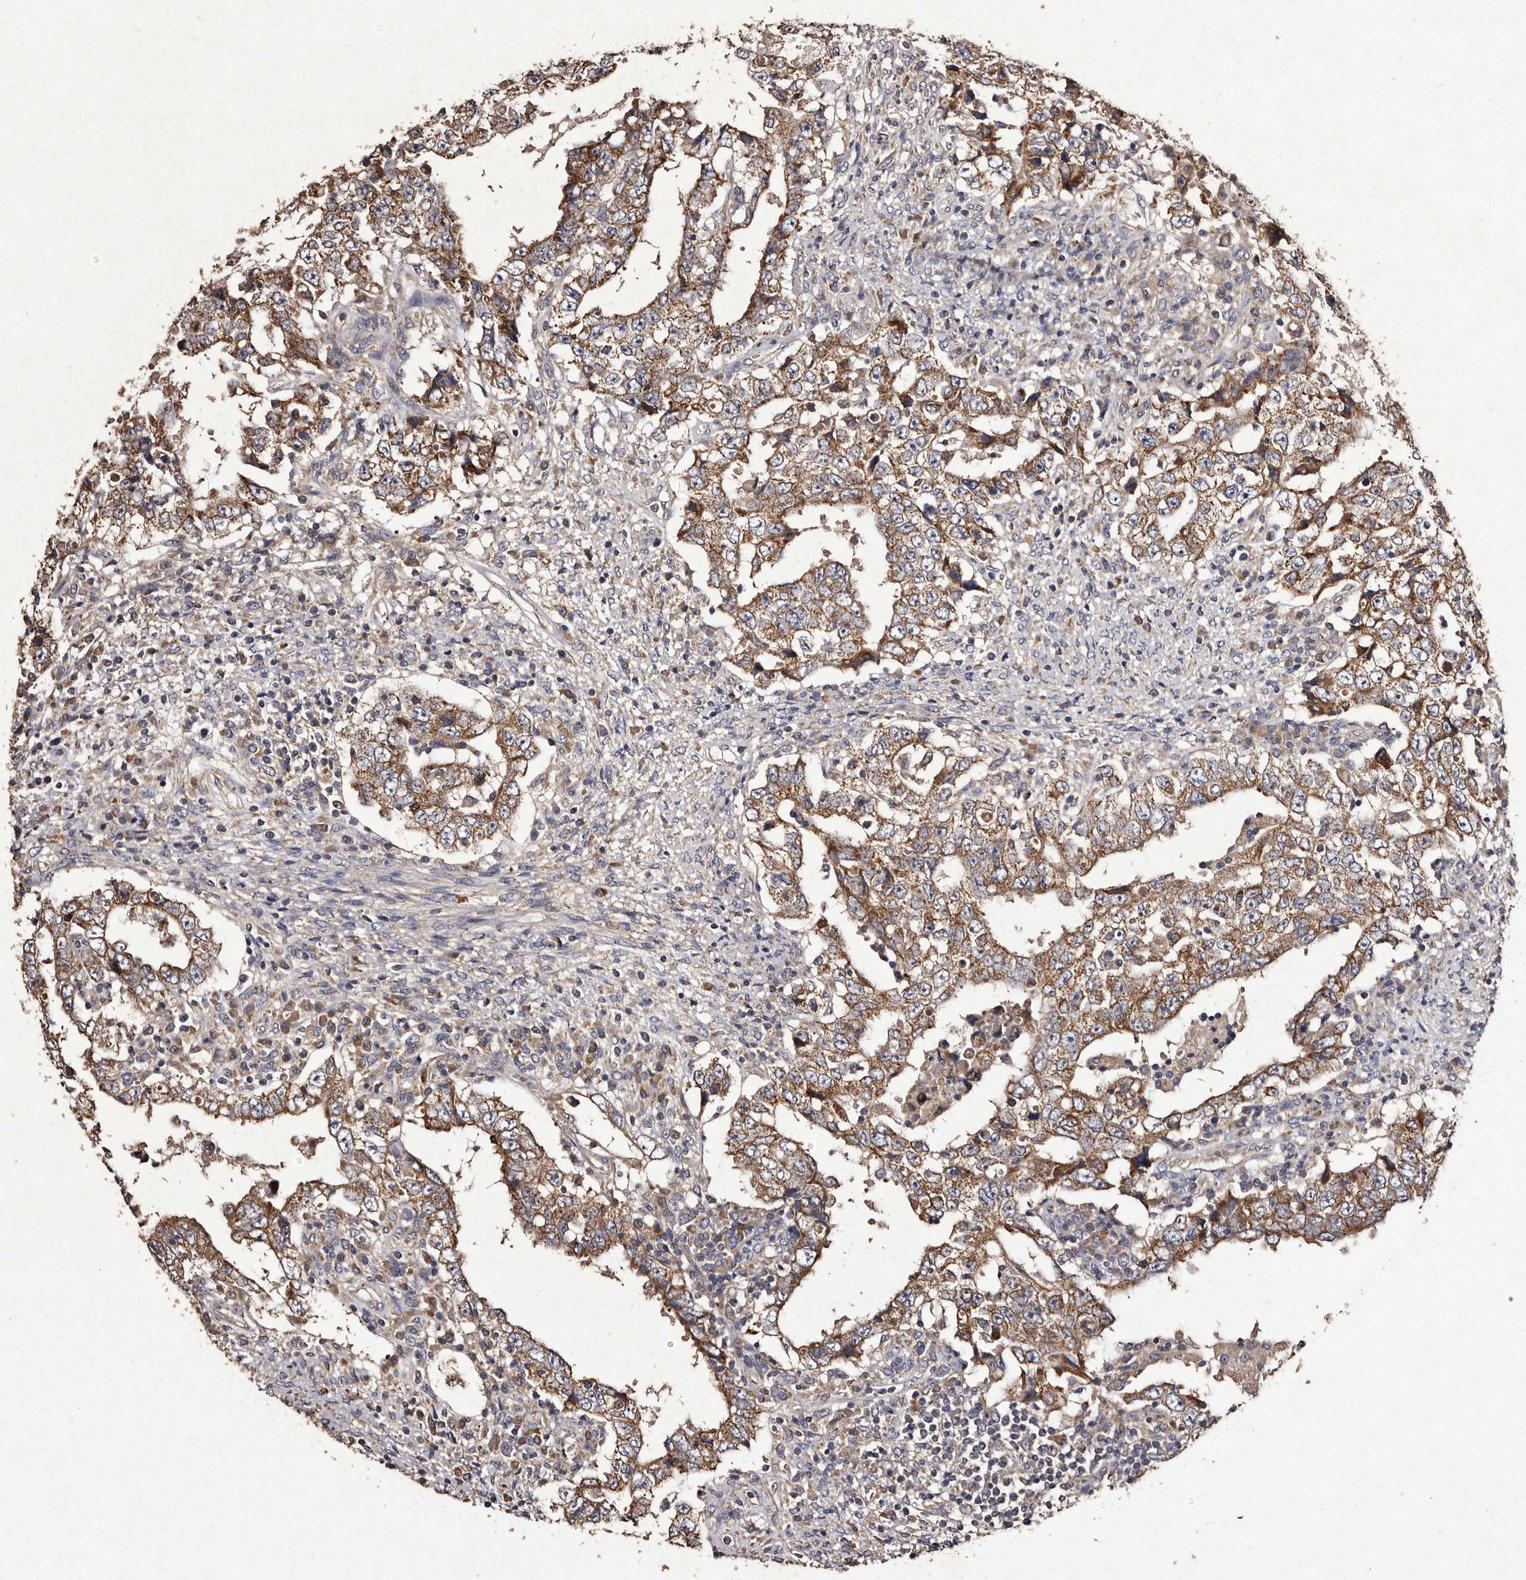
{"staining": {"intensity": "moderate", "quantity": ">75%", "location": "cytoplasmic/membranous"}, "tissue": "testis cancer", "cell_type": "Tumor cells", "image_type": "cancer", "snomed": [{"axis": "morphology", "description": "Carcinoma, Embryonal, NOS"}, {"axis": "topography", "description": "Testis"}], "caption": "Testis embryonal carcinoma stained with DAB (3,3'-diaminobenzidine) IHC shows medium levels of moderate cytoplasmic/membranous staining in about >75% of tumor cells. The protein of interest is stained brown, and the nuclei are stained in blue (DAB IHC with brightfield microscopy, high magnification).", "gene": "TFB1M", "patient": {"sex": "male", "age": 26}}